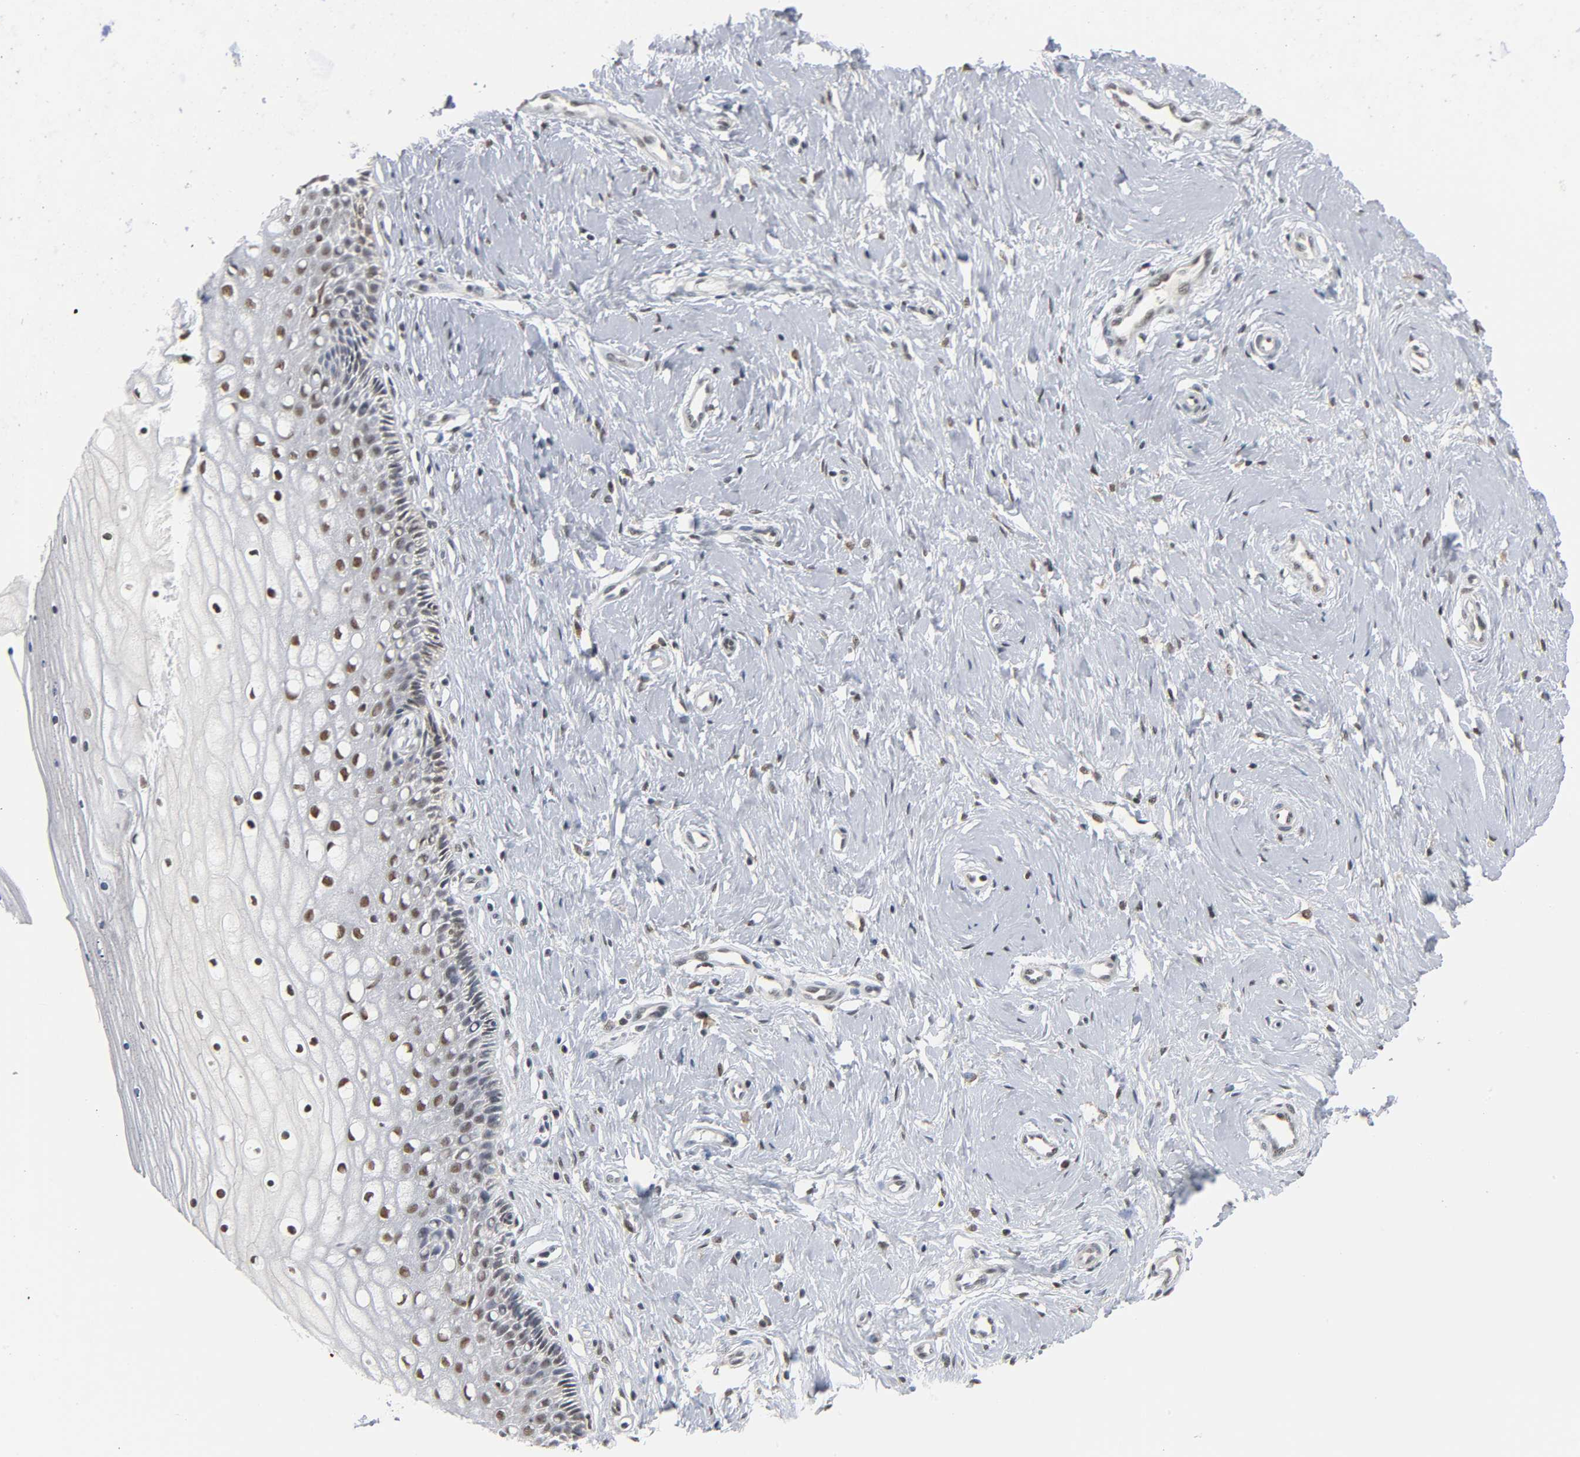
{"staining": {"intensity": "weak", "quantity": ">75%", "location": "nuclear"}, "tissue": "cervix", "cell_type": "Glandular cells", "image_type": "normal", "snomed": [{"axis": "morphology", "description": "Normal tissue, NOS"}, {"axis": "topography", "description": "Cervix"}], "caption": "An immunohistochemistry (IHC) image of unremarkable tissue is shown. Protein staining in brown labels weak nuclear positivity in cervix within glandular cells. Using DAB (brown) and hematoxylin (blue) stains, captured at high magnification using brightfield microscopy.", "gene": "KAT2B", "patient": {"sex": "female", "age": 46}}